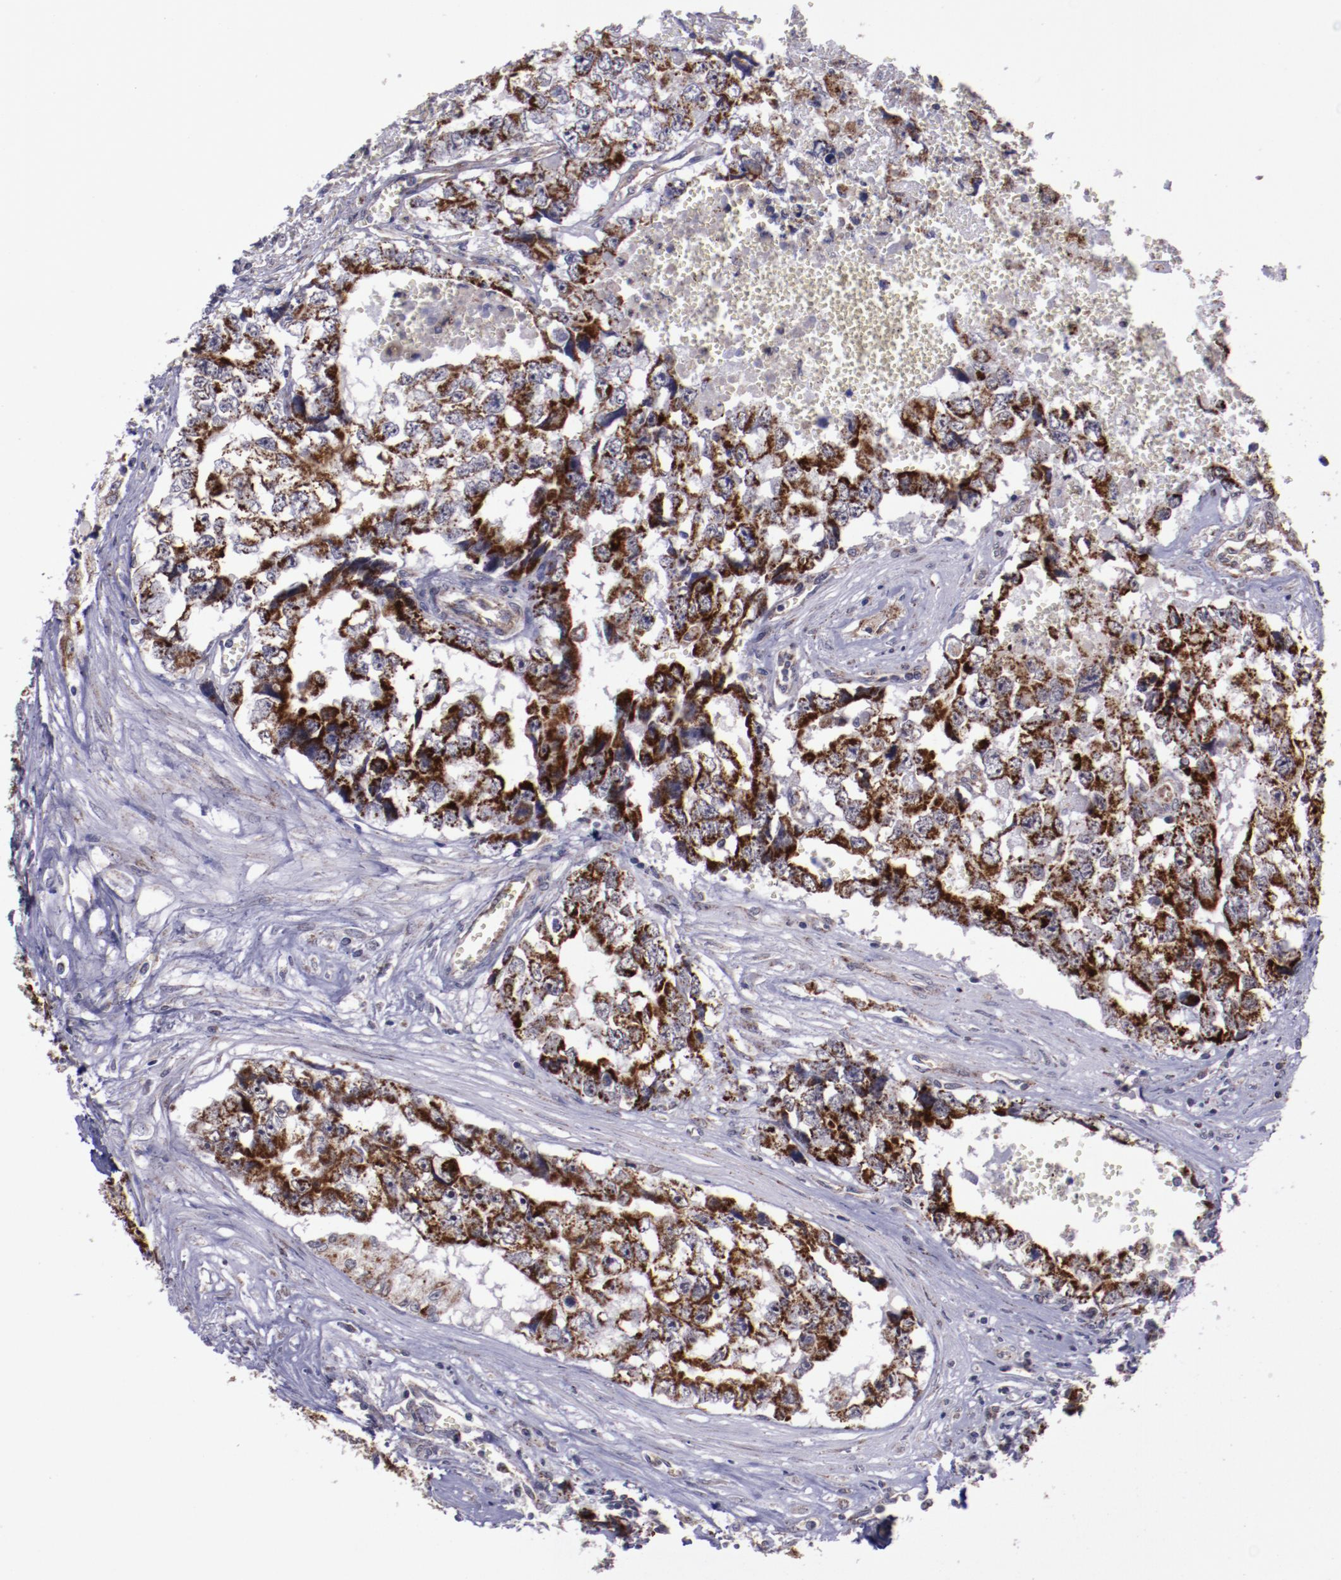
{"staining": {"intensity": "strong", "quantity": "25%-75%", "location": "cytoplasmic/membranous"}, "tissue": "testis cancer", "cell_type": "Tumor cells", "image_type": "cancer", "snomed": [{"axis": "morphology", "description": "Carcinoma, Embryonal, NOS"}, {"axis": "topography", "description": "Testis"}], "caption": "Immunohistochemistry (IHC) image of embryonal carcinoma (testis) stained for a protein (brown), which exhibits high levels of strong cytoplasmic/membranous positivity in approximately 25%-75% of tumor cells.", "gene": "LONP1", "patient": {"sex": "male", "age": 31}}